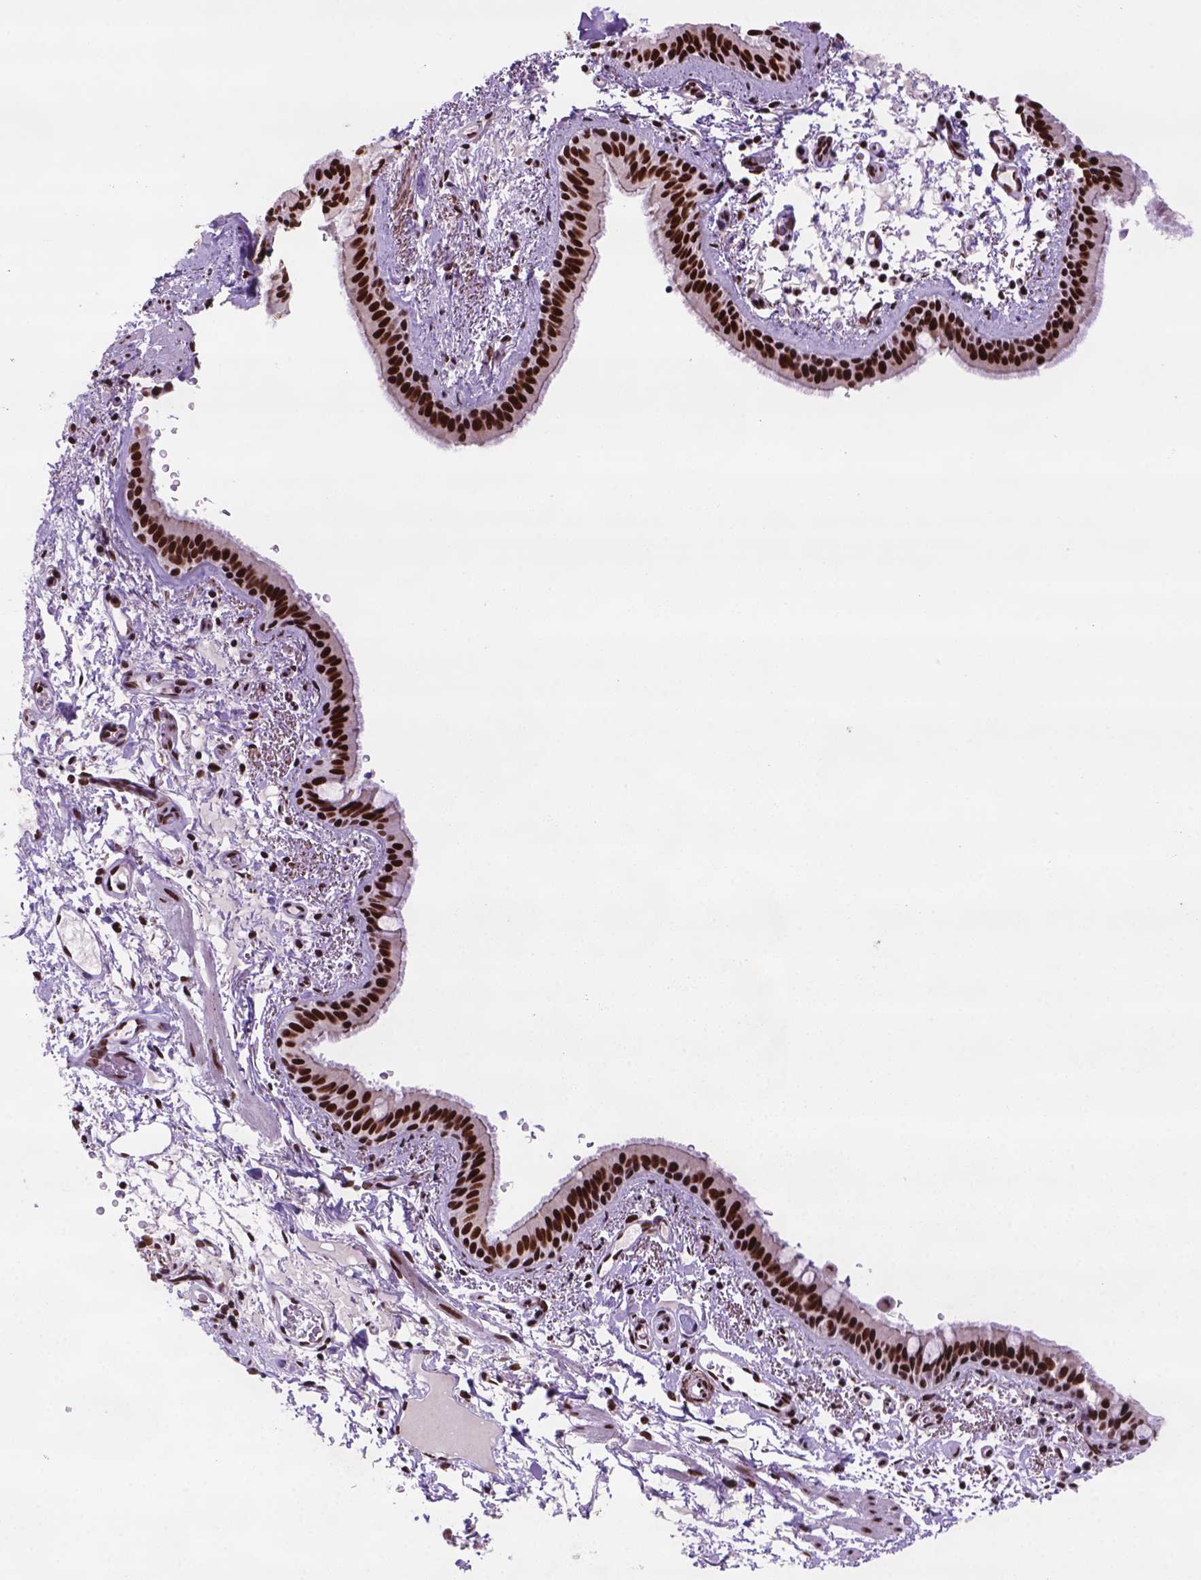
{"staining": {"intensity": "strong", "quantity": ">75%", "location": "nuclear"}, "tissue": "bronchus", "cell_type": "Respiratory epithelial cells", "image_type": "normal", "snomed": [{"axis": "morphology", "description": "Normal tissue, NOS"}, {"axis": "topography", "description": "Bronchus"}], "caption": "Protein analysis of unremarkable bronchus shows strong nuclear expression in about >75% of respiratory epithelial cells.", "gene": "NSMCE2", "patient": {"sex": "female", "age": 61}}